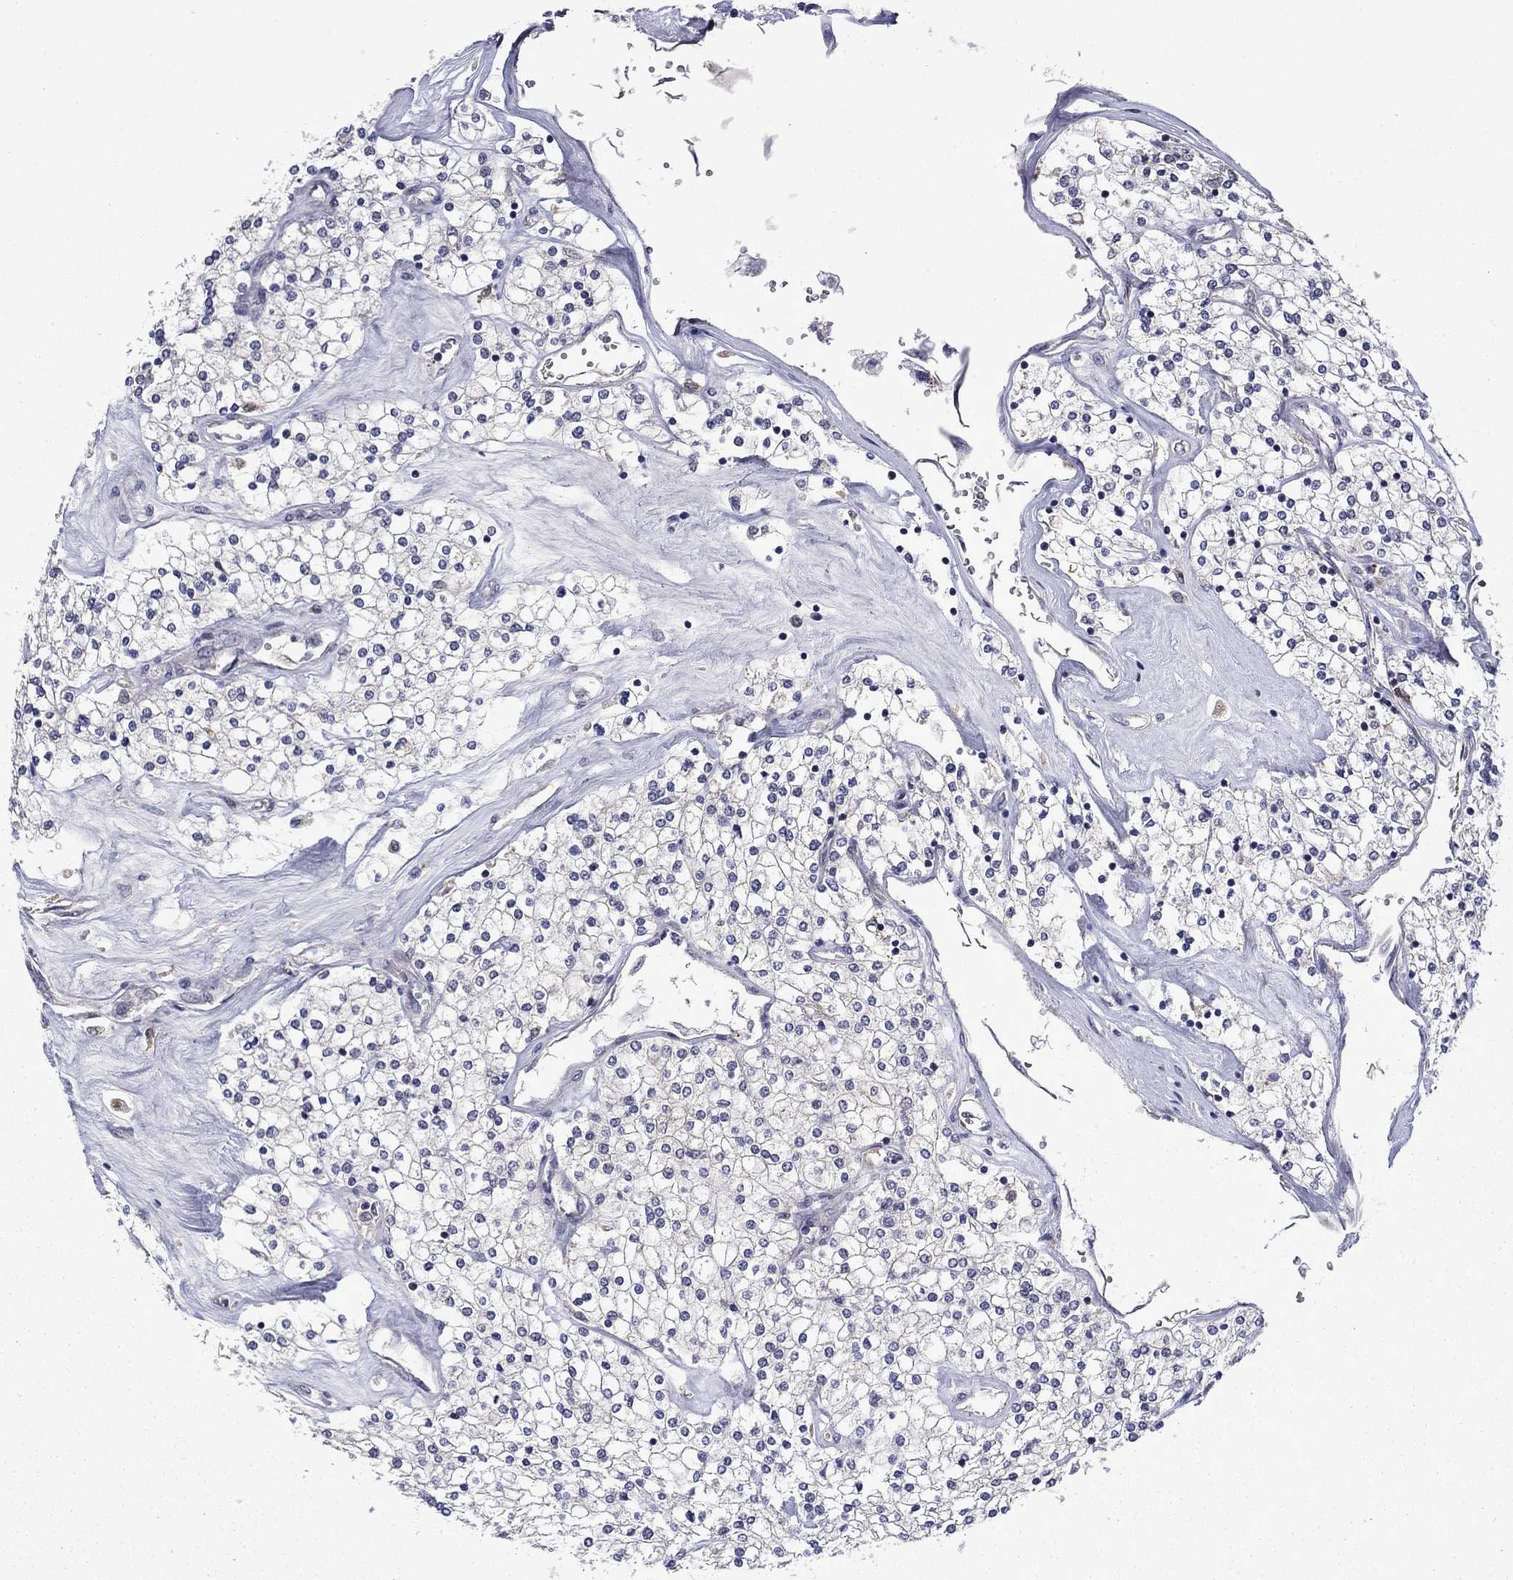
{"staining": {"intensity": "negative", "quantity": "none", "location": "none"}, "tissue": "renal cancer", "cell_type": "Tumor cells", "image_type": "cancer", "snomed": [{"axis": "morphology", "description": "Adenocarcinoma, NOS"}, {"axis": "topography", "description": "Kidney"}], "caption": "Tumor cells show no significant staining in renal adenocarcinoma.", "gene": "TPMT", "patient": {"sex": "male", "age": 80}}